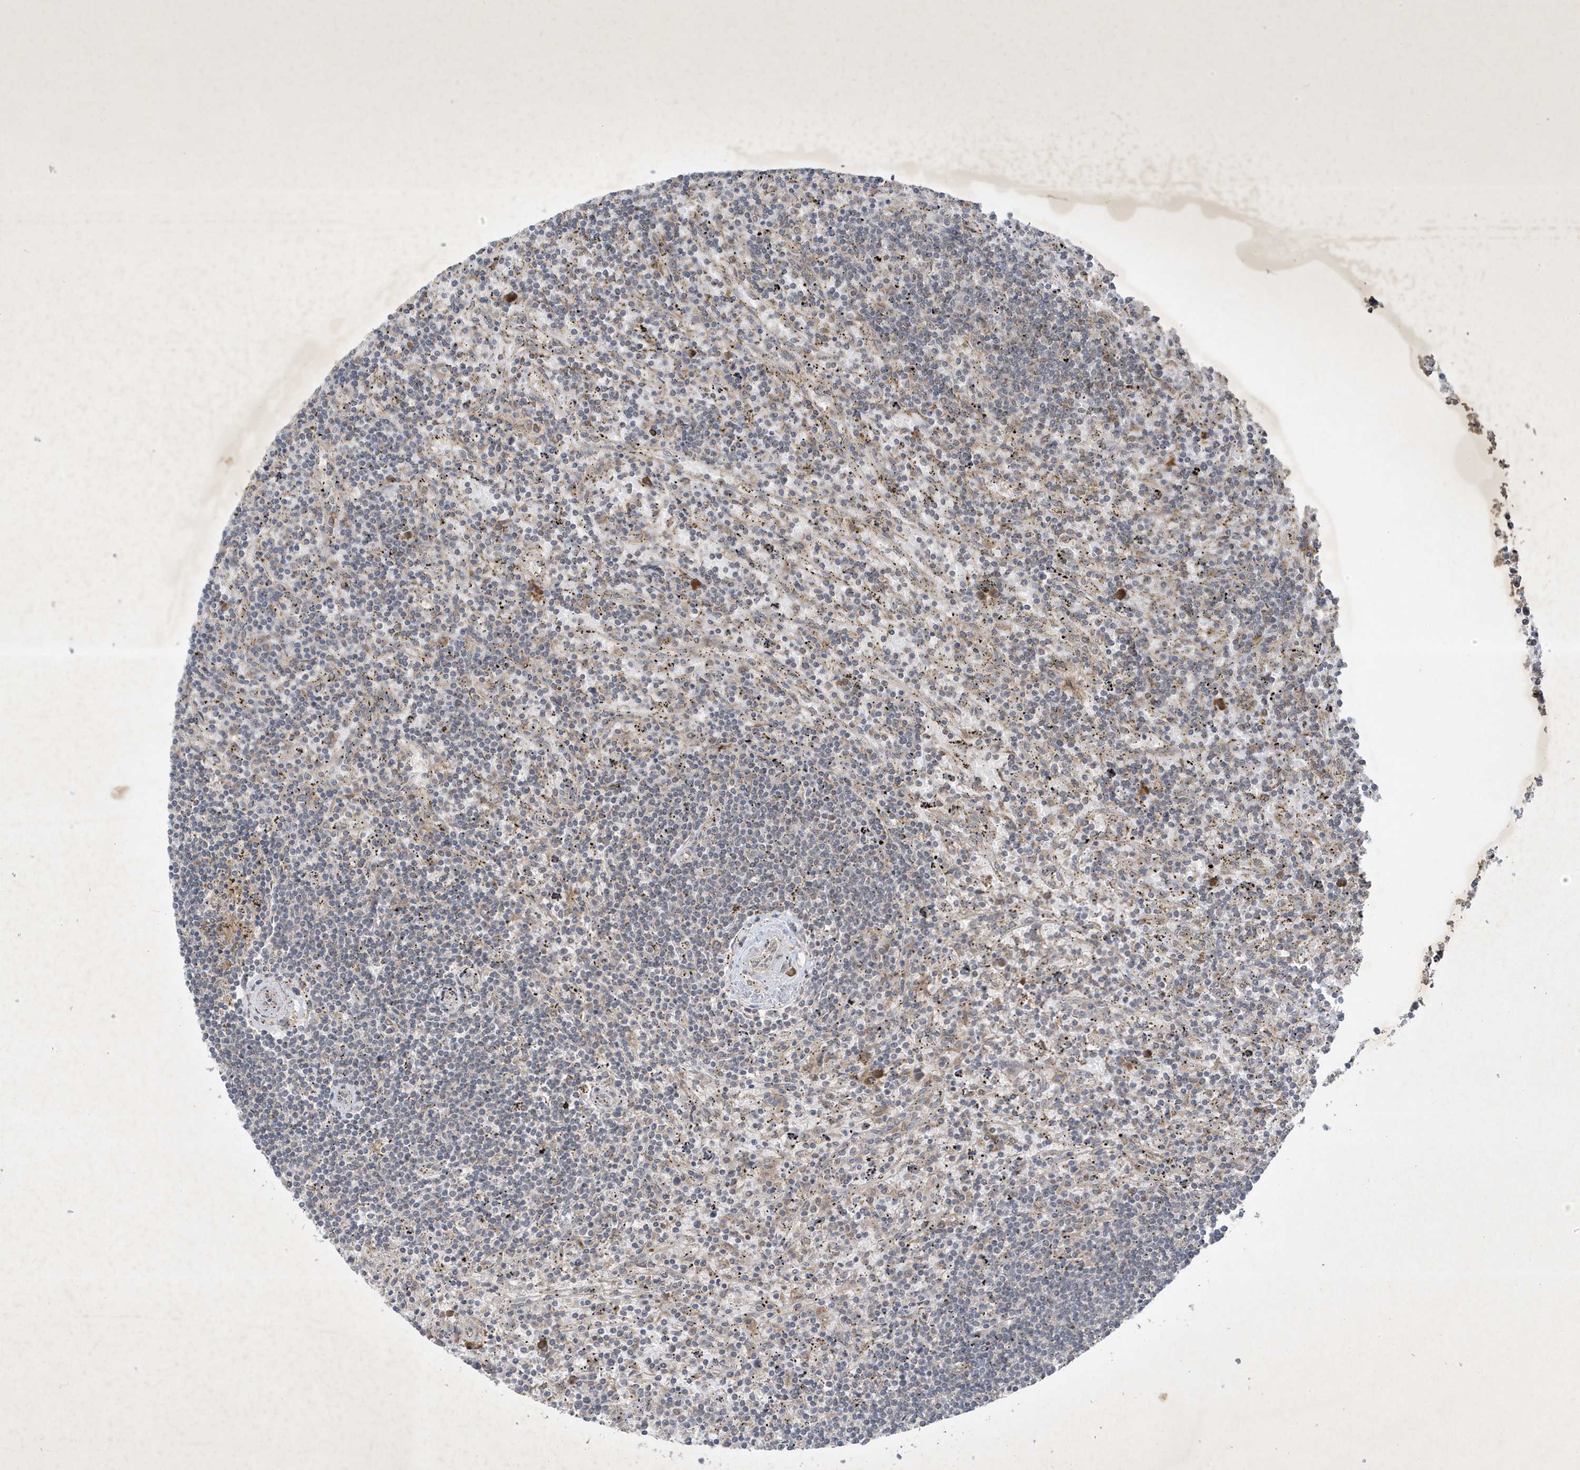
{"staining": {"intensity": "negative", "quantity": "none", "location": "none"}, "tissue": "lymphoma", "cell_type": "Tumor cells", "image_type": "cancer", "snomed": [{"axis": "morphology", "description": "Malignant lymphoma, non-Hodgkin's type, Low grade"}, {"axis": "topography", "description": "Spleen"}], "caption": "Immunohistochemical staining of human lymphoma shows no significant positivity in tumor cells.", "gene": "STX10", "patient": {"sex": "male", "age": 76}}